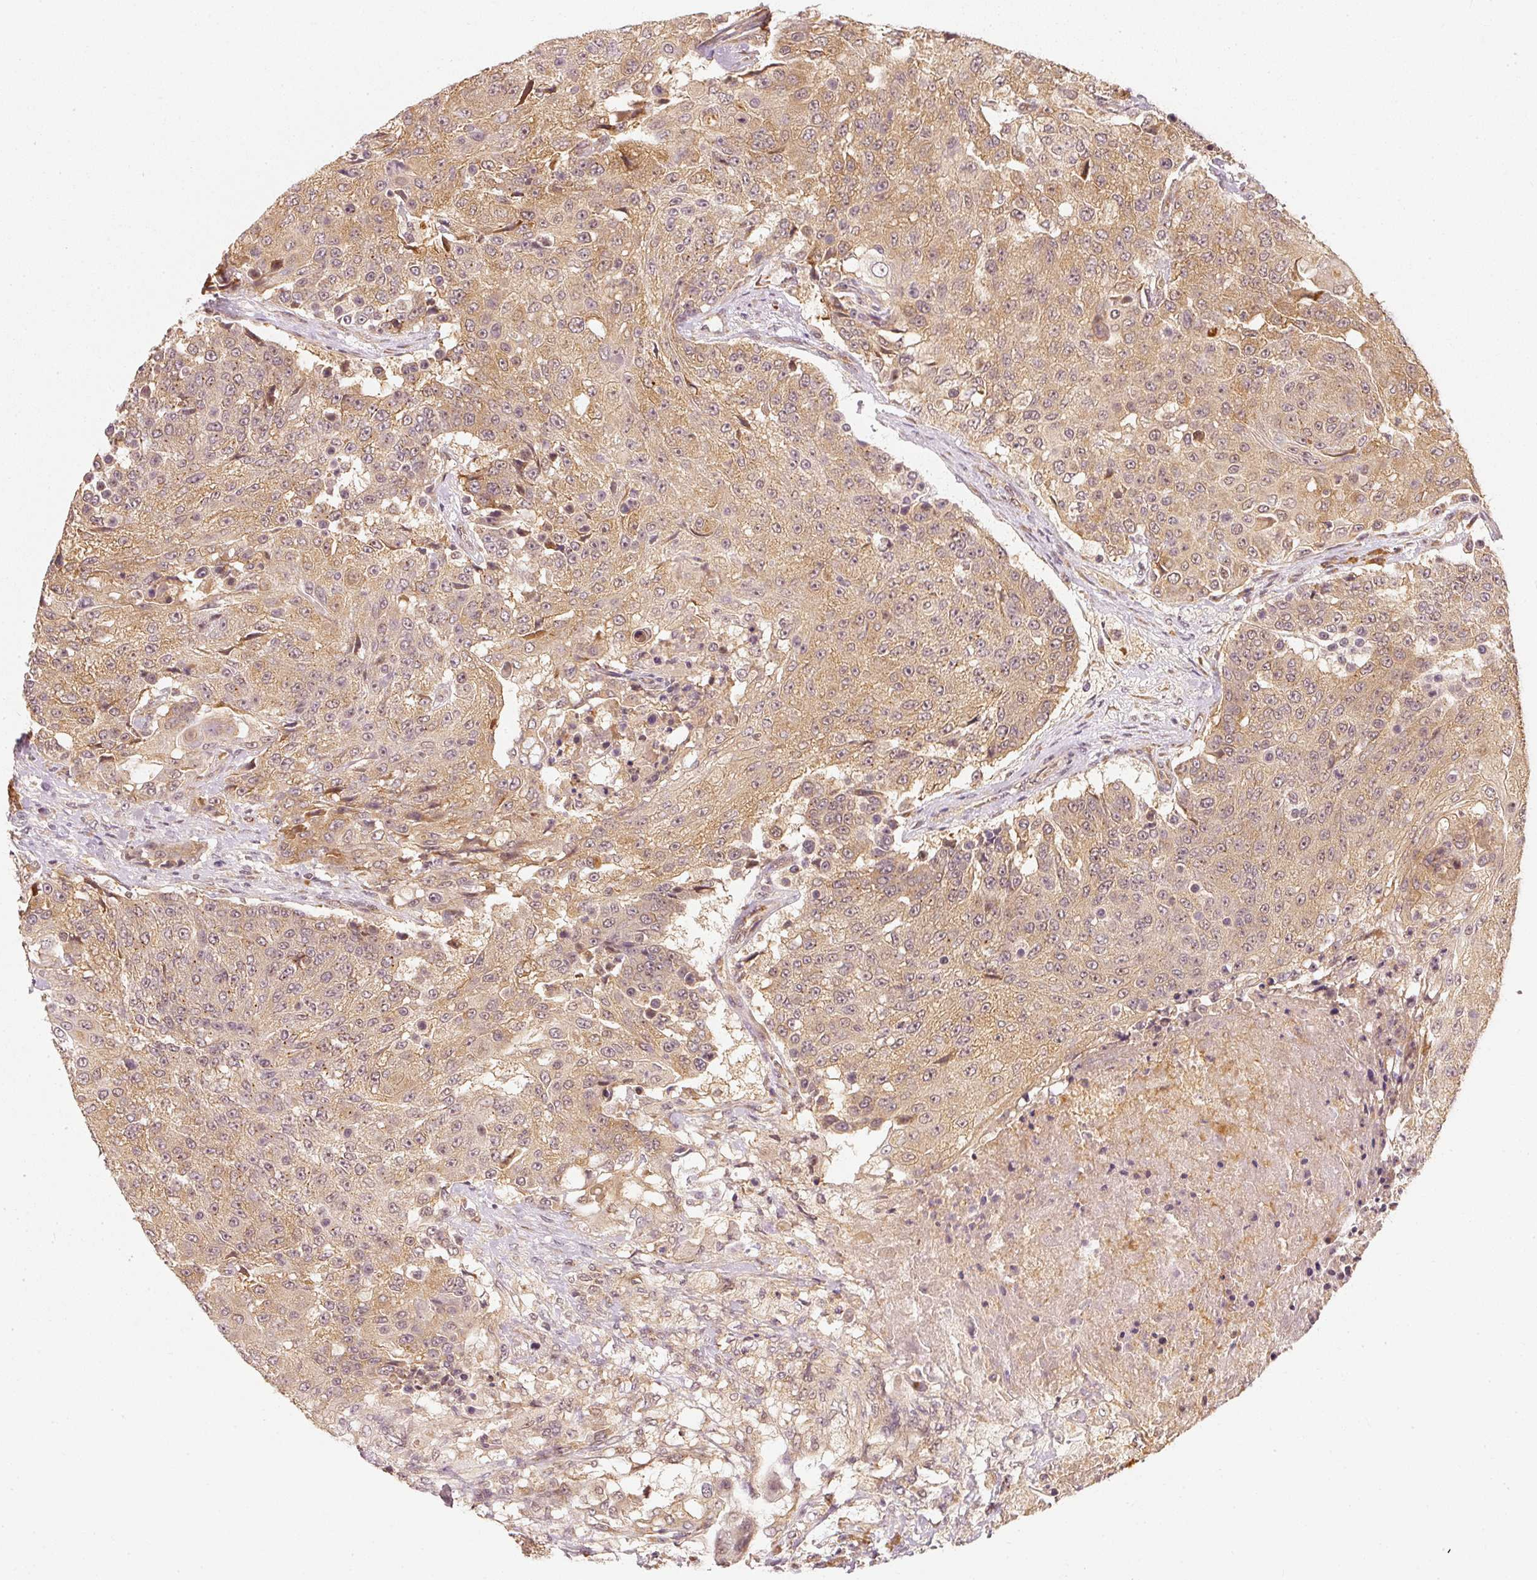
{"staining": {"intensity": "moderate", "quantity": ">75%", "location": "cytoplasmic/membranous"}, "tissue": "urothelial cancer", "cell_type": "Tumor cells", "image_type": "cancer", "snomed": [{"axis": "morphology", "description": "Urothelial carcinoma, High grade"}, {"axis": "topography", "description": "Urinary bladder"}], "caption": "DAB (3,3'-diaminobenzidine) immunohistochemical staining of human urothelial carcinoma (high-grade) reveals moderate cytoplasmic/membranous protein positivity in approximately >75% of tumor cells.", "gene": "EEF1A2", "patient": {"sex": "female", "age": 63}}